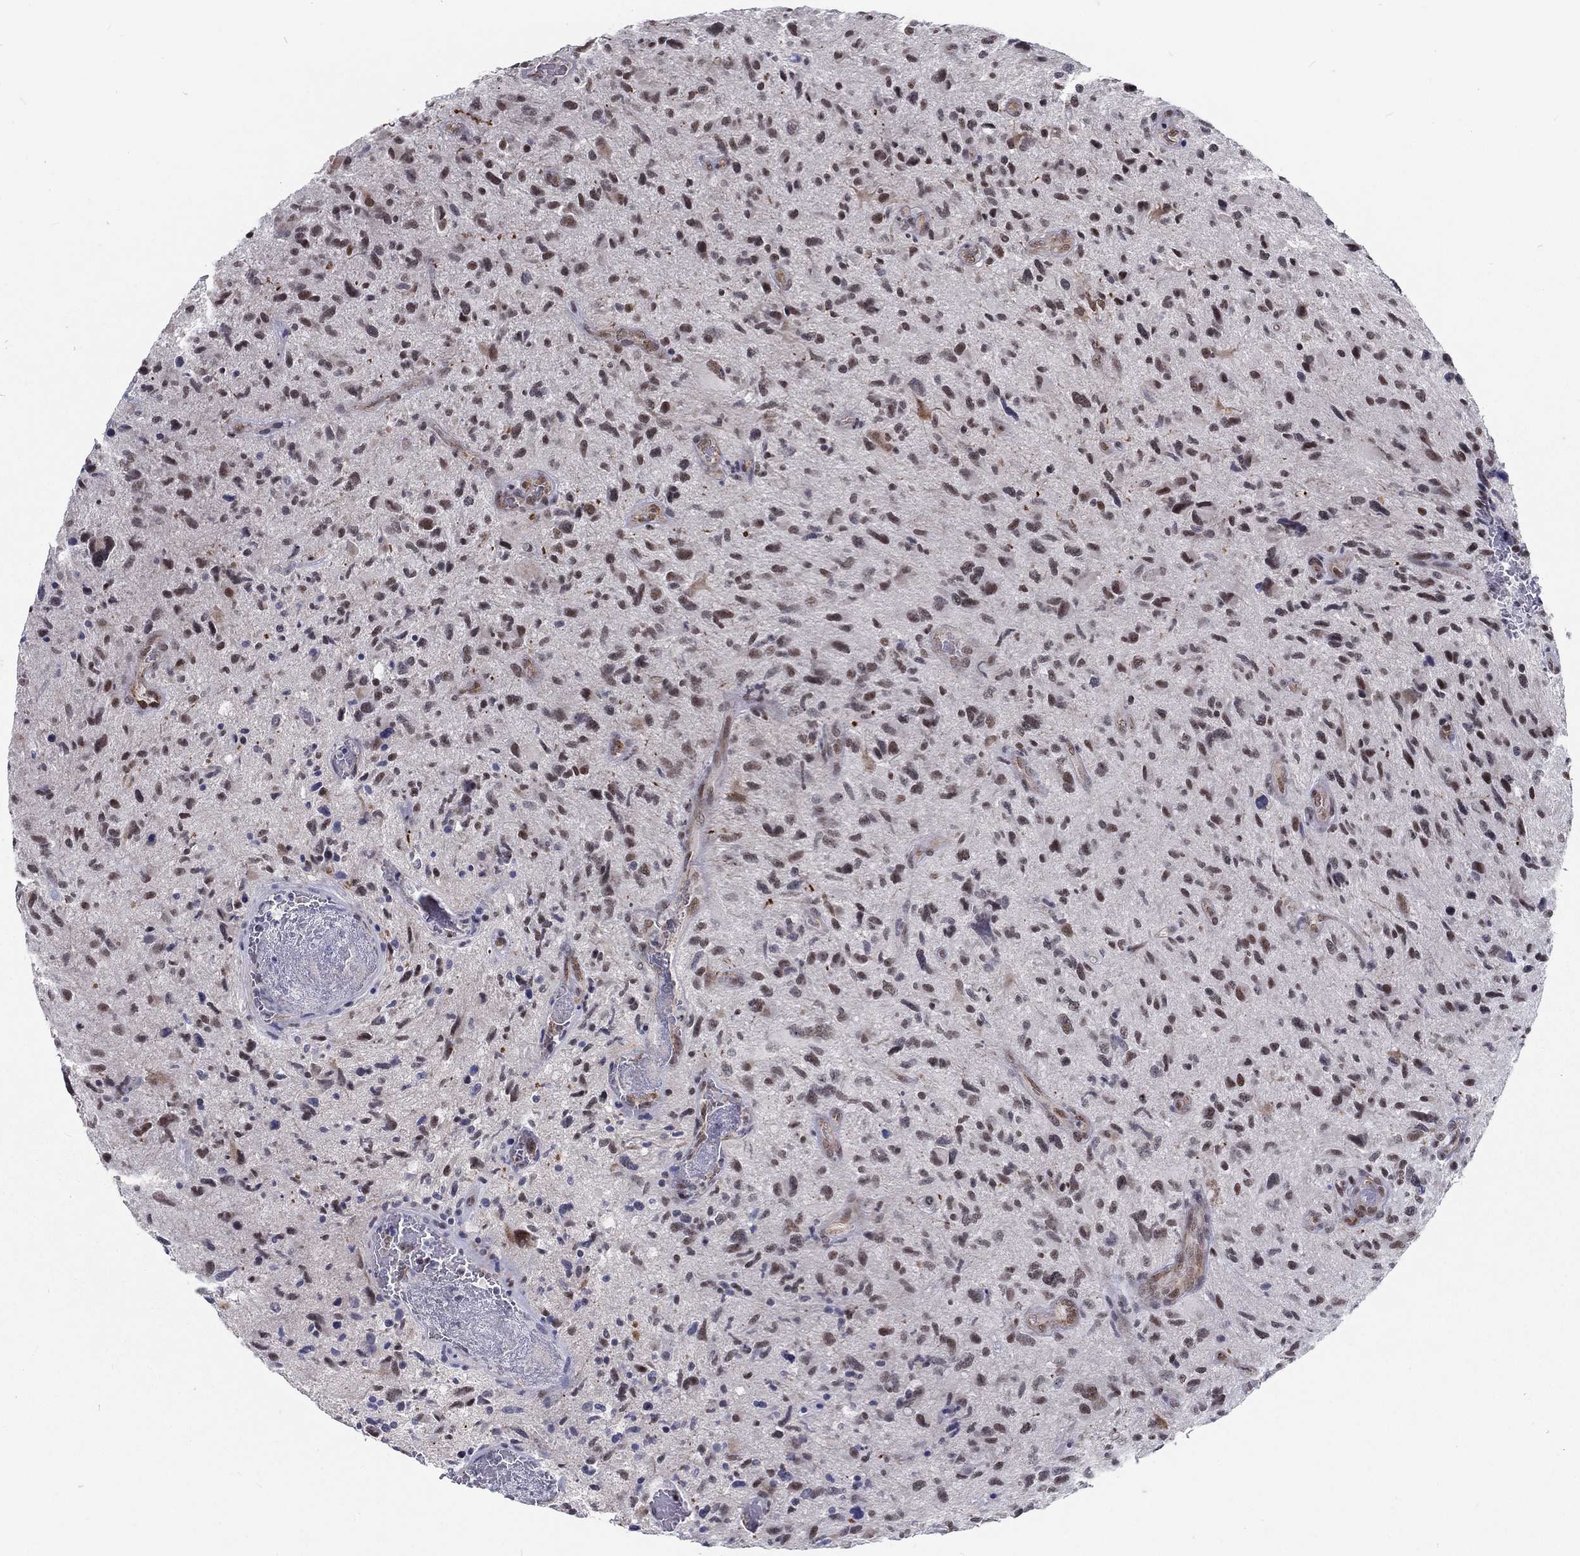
{"staining": {"intensity": "moderate", "quantity": "25%-75%", "location": "nuclear"}, "tissue": "glioma", "cell_type": "Tumor cells", "image_type": "cancer", "snomed": [{"axis": "morphology", "description": "Glioma, malignant, NOS"}, {"axis": "morphology", "description": "Glioma, malignant, High grade"}, {"axis": "topography", "description": "Brain"}], "caption": "Malignant glioma tissue exhibits moderate nuclear staining in about 25%-75% of tumor cells, visualized by immunohistochemistry.", "gene": "ZBED1", "patient": {"sex": "female", "age": 71}}